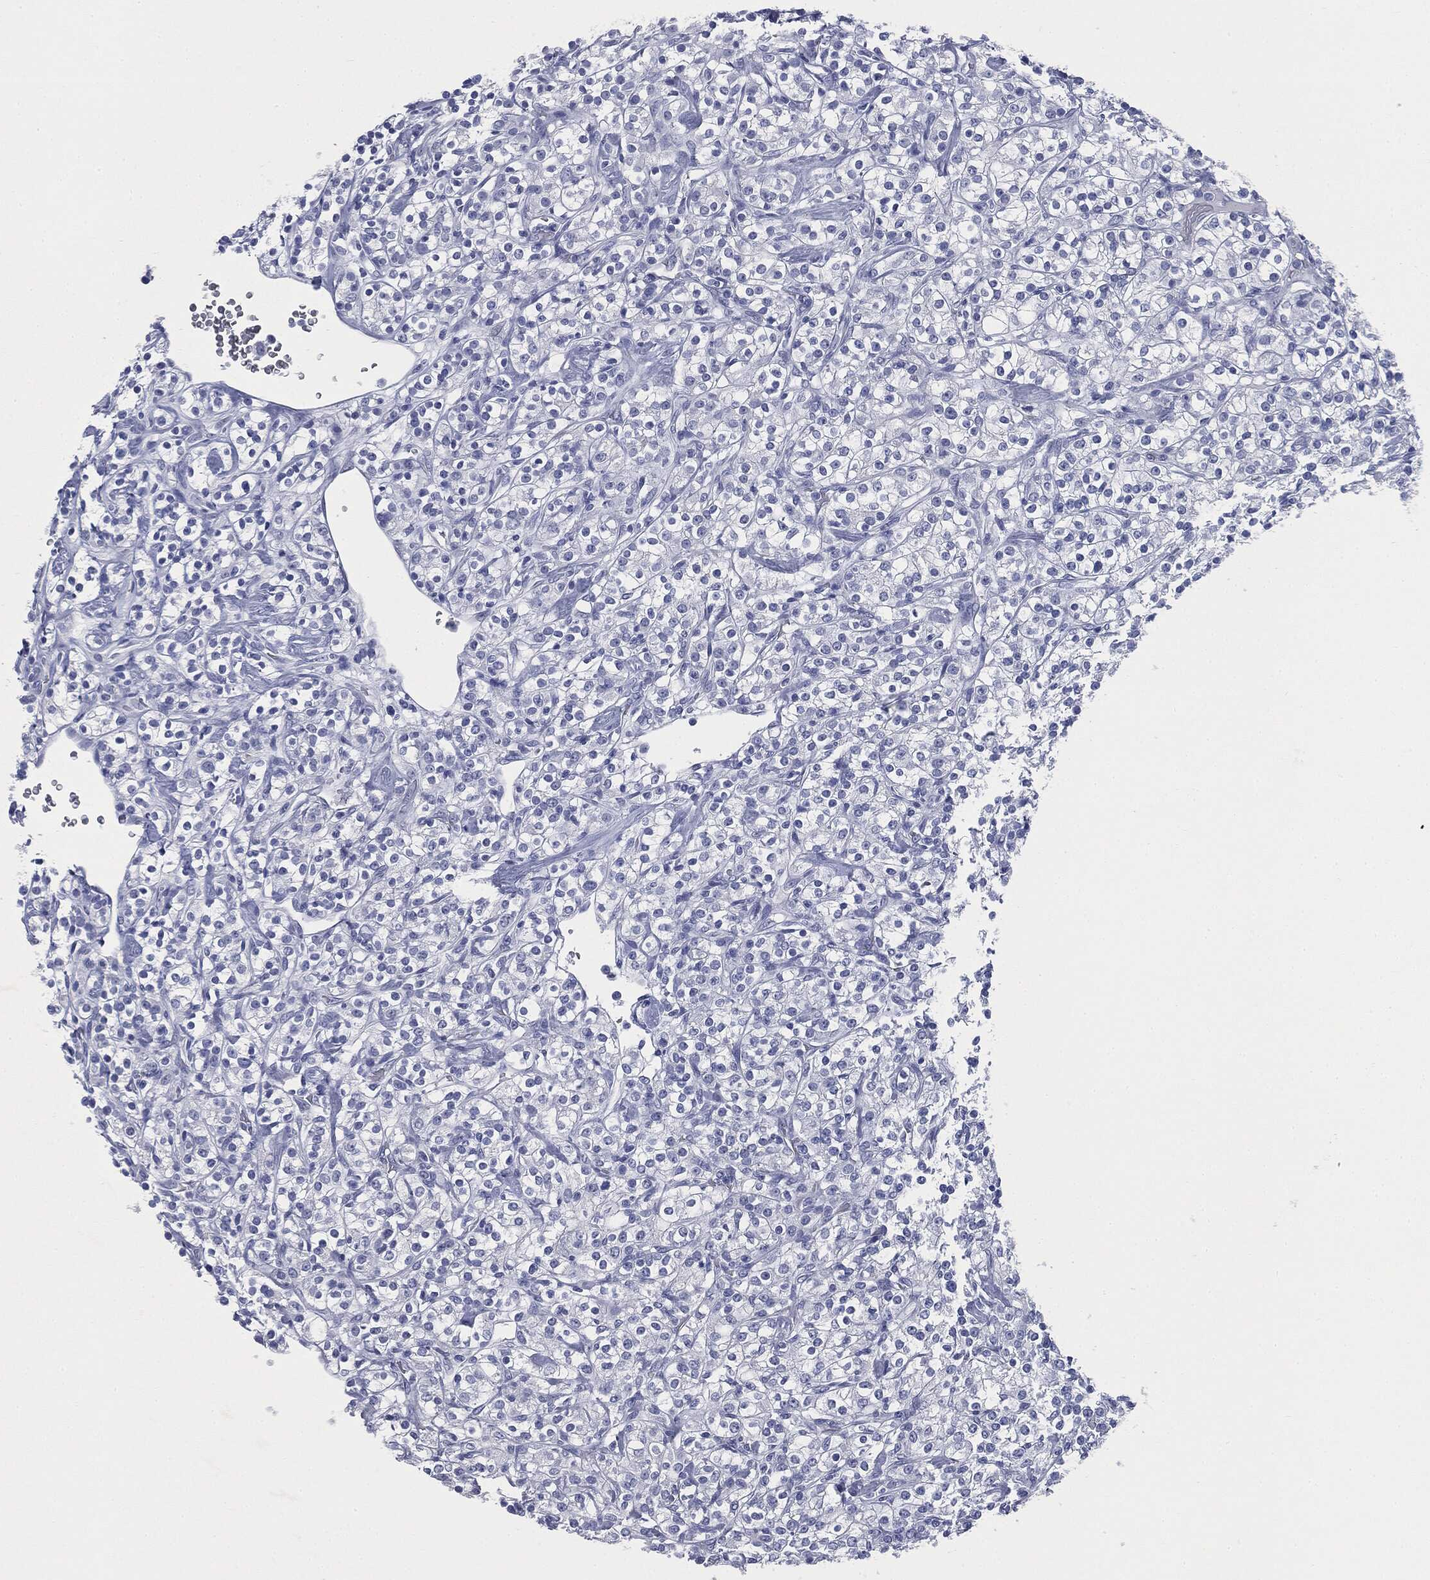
{"staining": {"intensity": "negative", "quantity": "none", "location": "none"}, "tissue": "renal cancer", "cell_type": "Tumor cells", "image_type": "cancer", "snomed": [{"axis": "morphology", "description": "Adenocarcinoma, NOS"}, {"axis": "topography", "description": "Kidney"}], "caption": "An image of human renal adenocarcinoma is negative for staining in tumor cells.", "gene": "ATP2A1", "patient": {"sex": "male", "age": 77}}